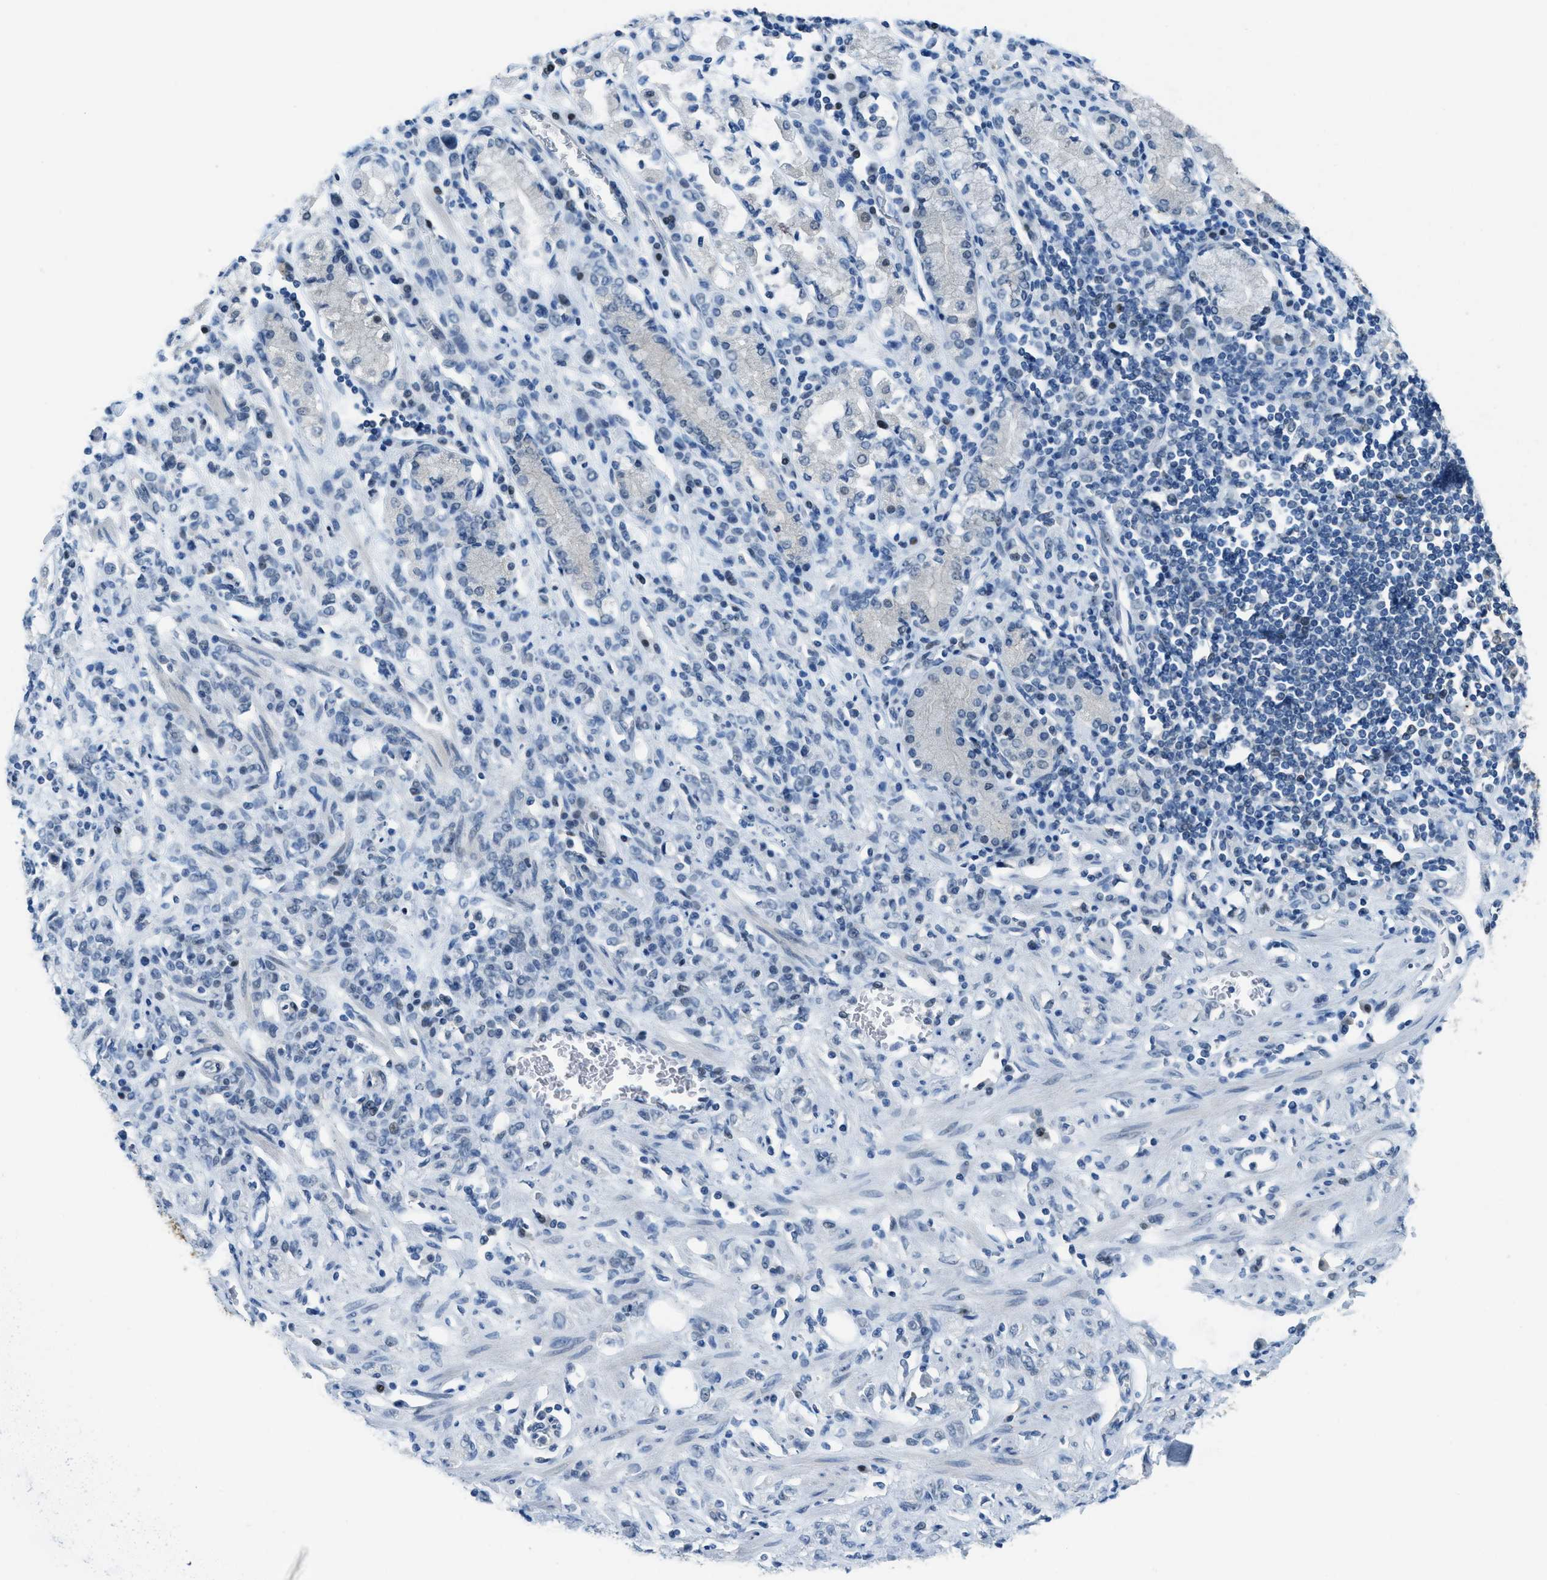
{"staining": {"intensity": "negative", "quantity": "none", "location": "none"}, "tissue": "stomach cancer", "cell_type": "Tumor cells", "image_type": "cancer", "snomed": [{"axis": "morphology", "description": "Normal tissue, NOS"}, {"axis": "morphology", "description": "Adenocarcinoma, NOS"}, {"axis": "topography", "description": "Stomach"}], "caption": "The image shows no significant positivity in tumor cells of adenocarcinoma (stomach).", "gene": "TTC13", "patient": {"sex": "male", "age": 82}}